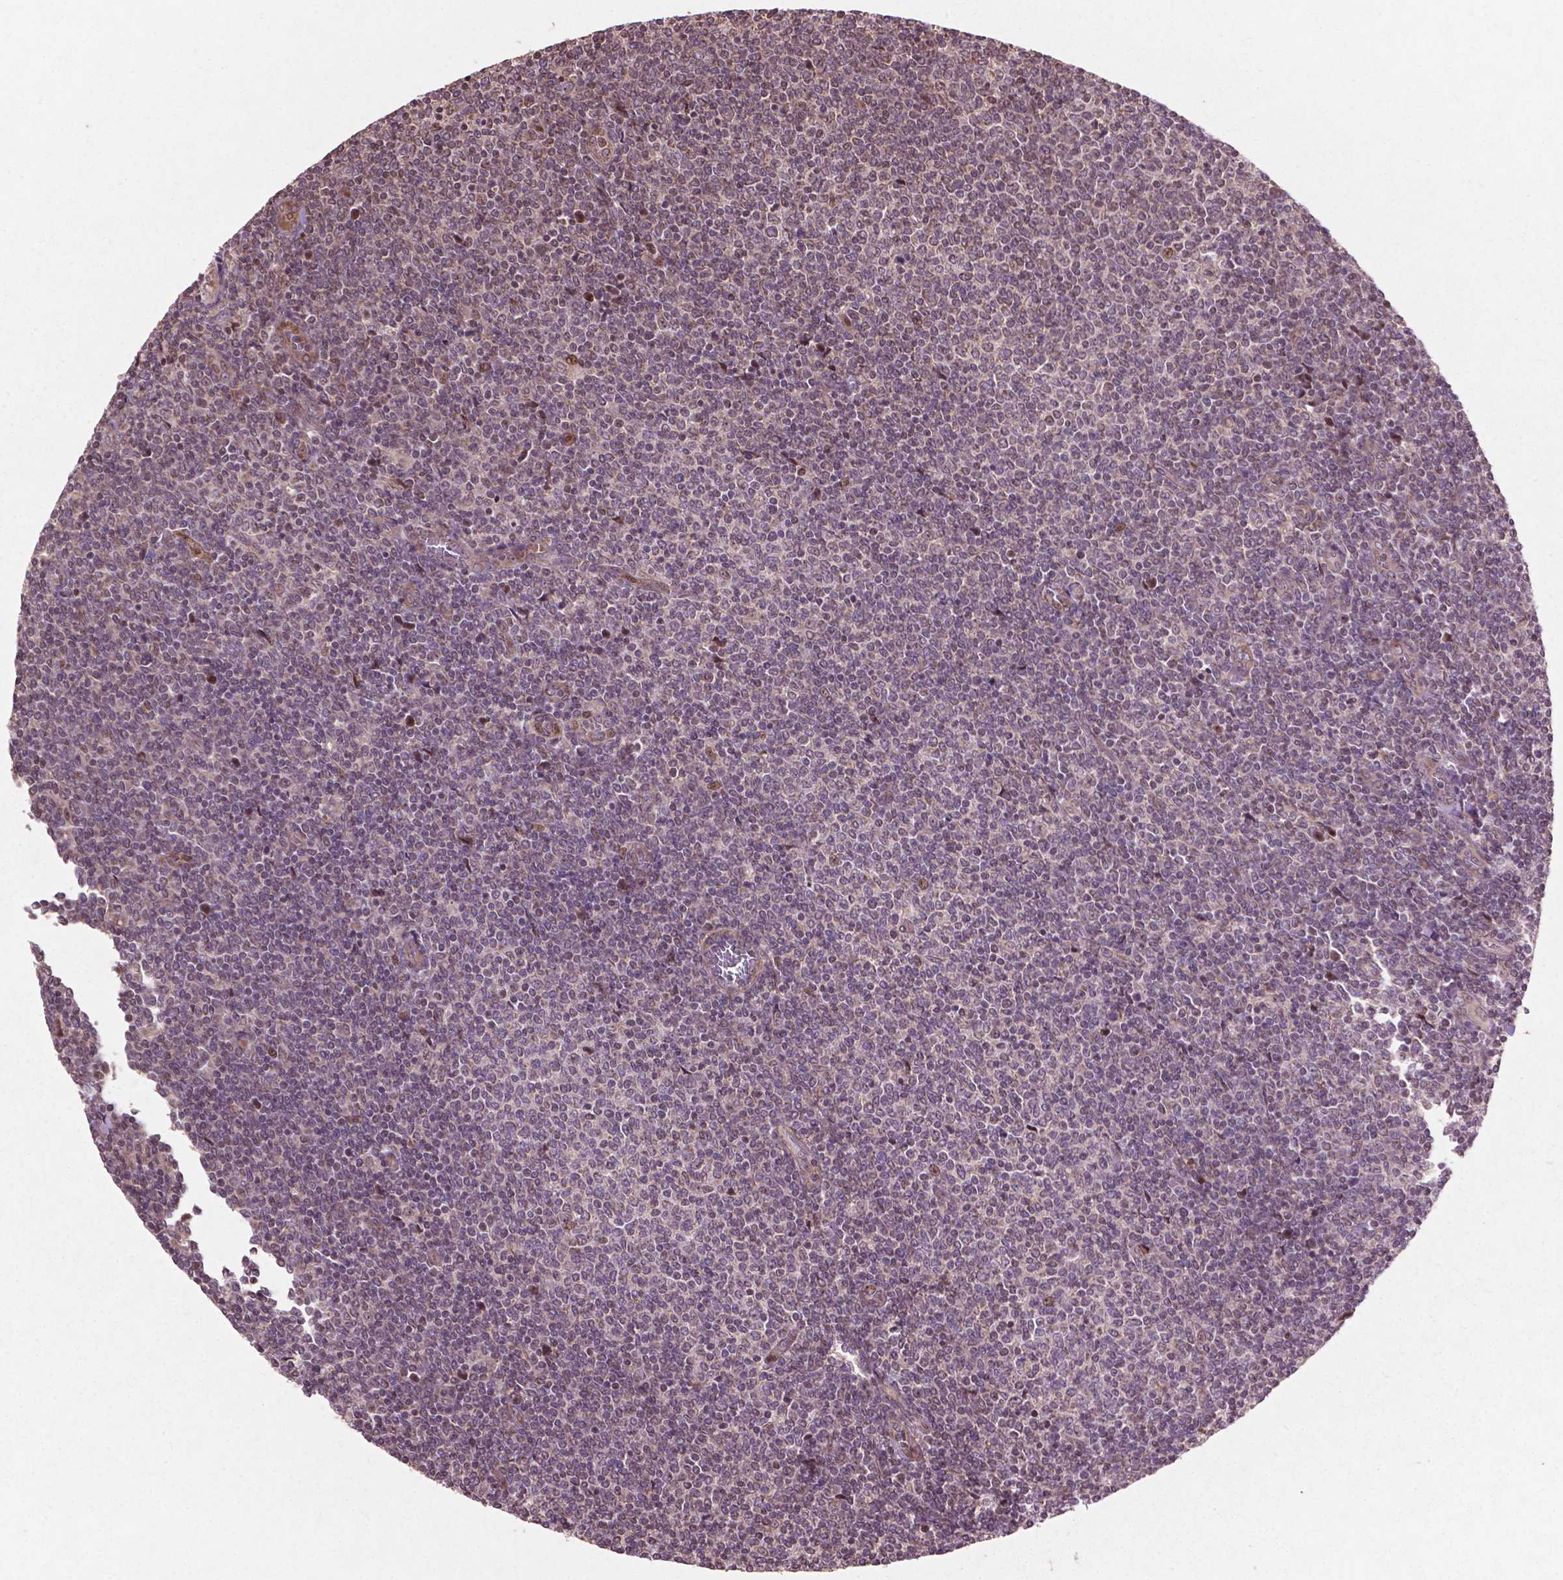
{"staining": {"intensity": "moderate", "quantity": "<25%", "location": "nuclear"}, "tissue": "lymphoma", "cell_type": "Tumor cells", "image_type": "cancer", "snomed": [{"axis": "morphology", "description": "Malignant lymphoma, non-Hodgkin's type, Low grade"}, {"axis": "topography", "description": "Lymph node"}], "caption": "Protein staining by immunohistochemistry (IHC) shows moderate nuclear expression in about <25% of tumor cells in lymphoma.", "gene": "B3GALNT2", "patient": {"sex": "male", "age": 52}}